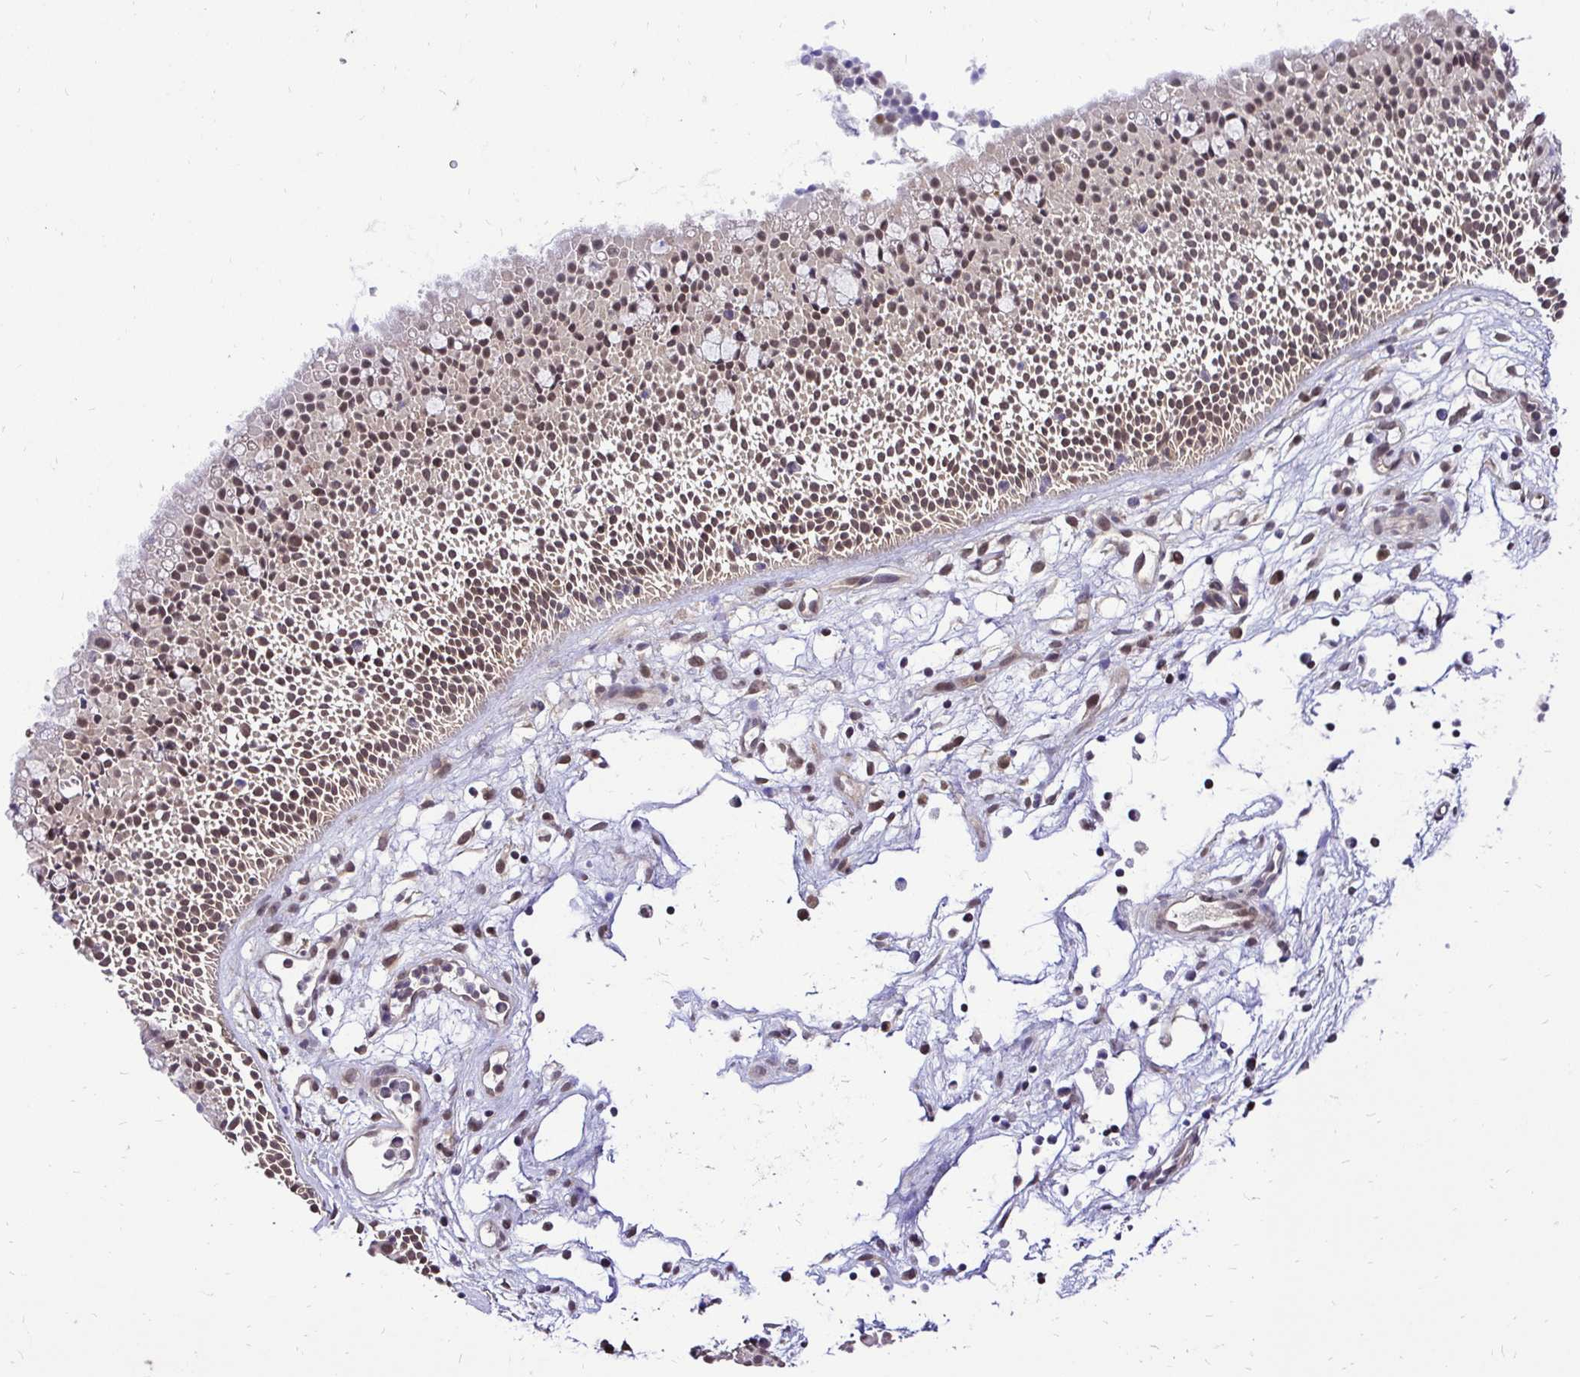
{"staining": {"intensity": "moderate", "quantity": ">75%", "location": "nuclear"}, "tissue": "nasopharynx", "cell_type": "Respiratory epithelial cells", "image_type": "normal", "snomed": [{"axis": "morphology", "description": "Normal tissue, NOS"}, {"axis": "topography", "description": "Nasopharynx"}], "caption": "Brown immunohistochemical staining in benign nasopharynx displays moderate nuclear positivity in approximately >75% of respiratory epithelial cells. (DAB (3,3'-diaminobenzidine) IHC with brightfield microscopy, high magnification).", "gene": "UBE2M", "patient": {"sex": "male", "age": 56}}